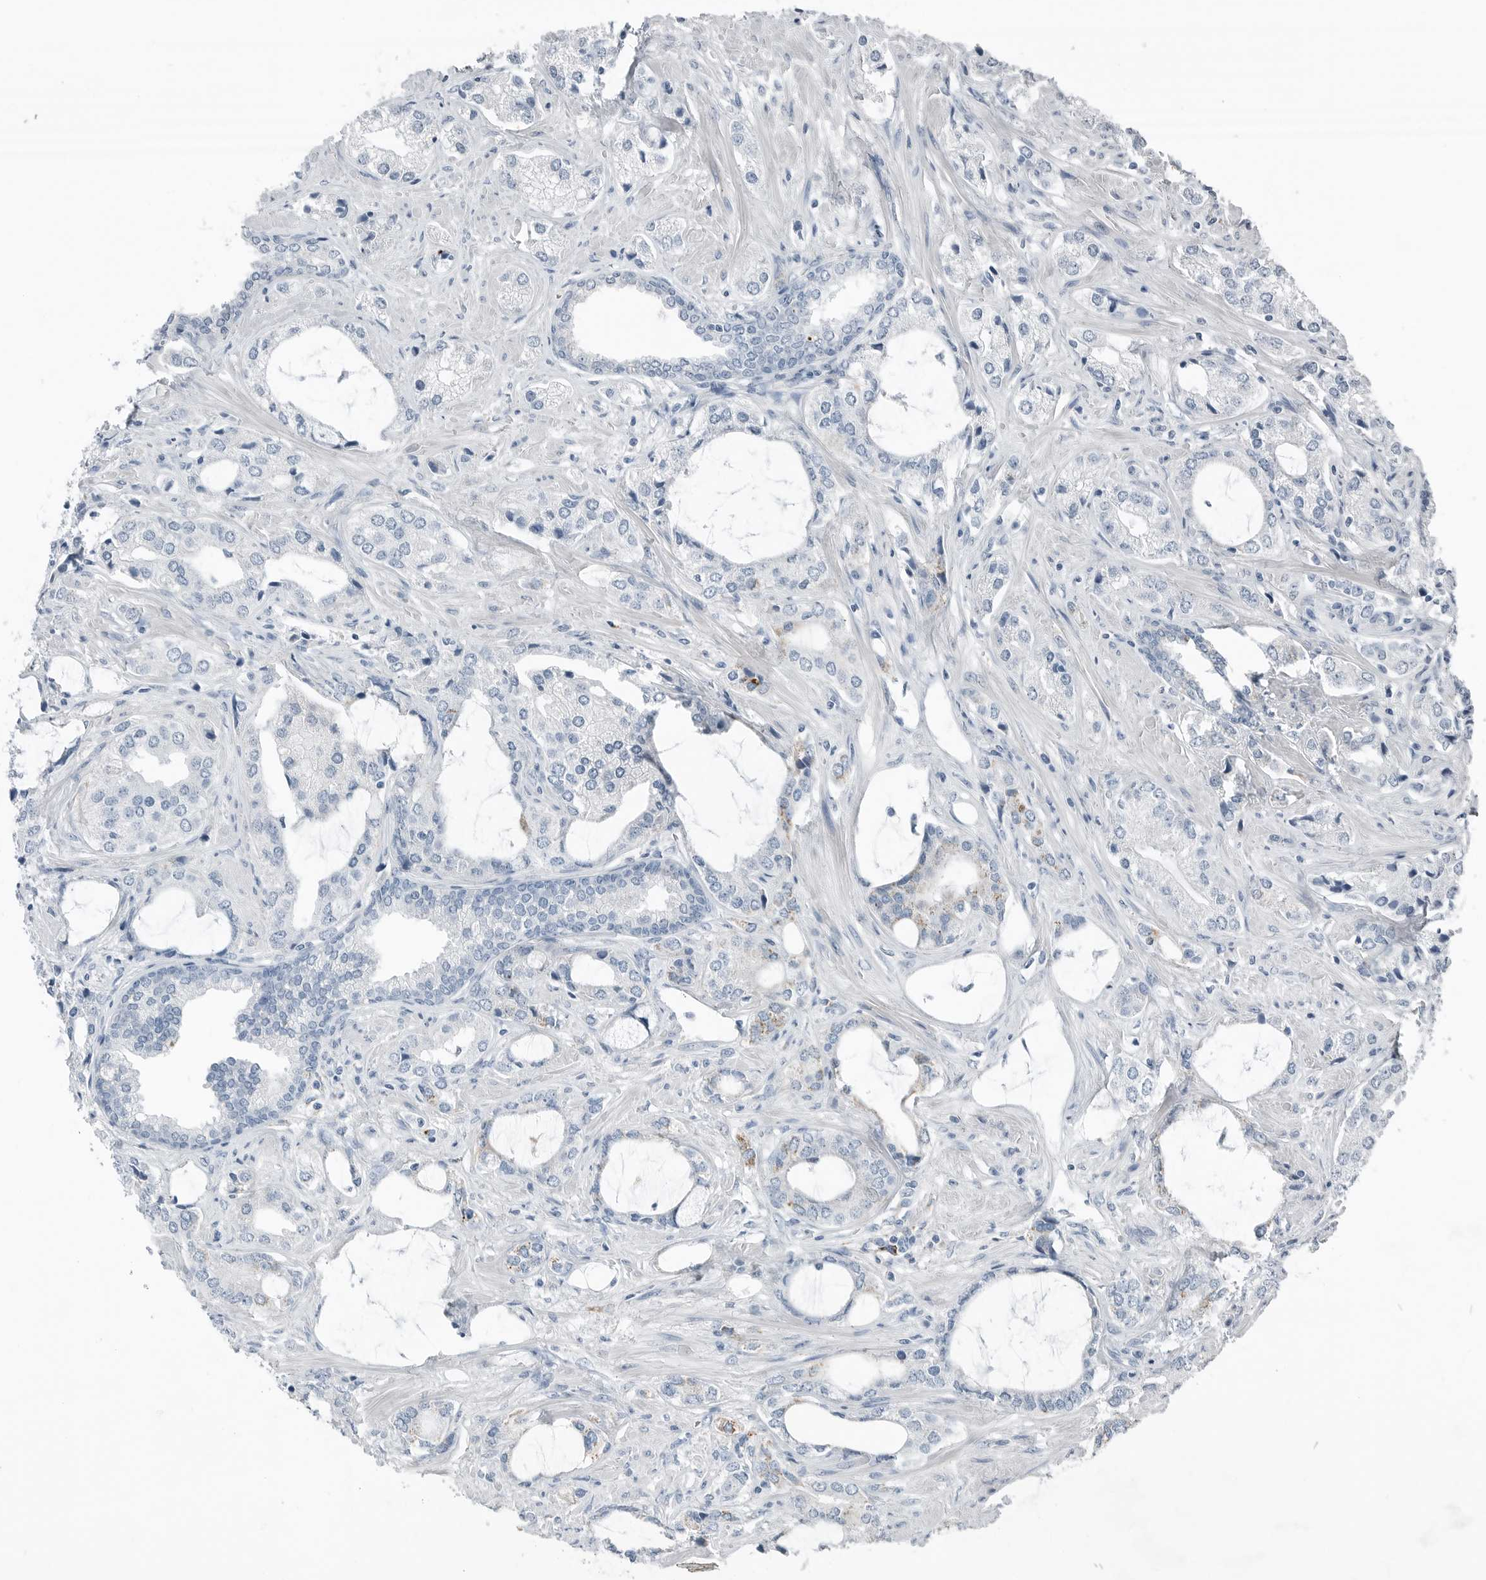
{"staining": {"intensity": "negative", "quantity": "none", "location": "none"}, "tissue": "prostate cancer", "cell_type": "Tumor cells", "image_type": "cancer", "snomed": [{"axis": "morphology", "description": "Adenocarcinoma, High grade"}, {"axis": "topography", "description": "Prostate"}], "caption": "This is a micrograph of IHC staining of prostate cancer (high-grade adenocarcinoma), which shows no staining in tumor cells.", "gene": "SERPINB7", "patient": {"sex": "male", "age": 66}}